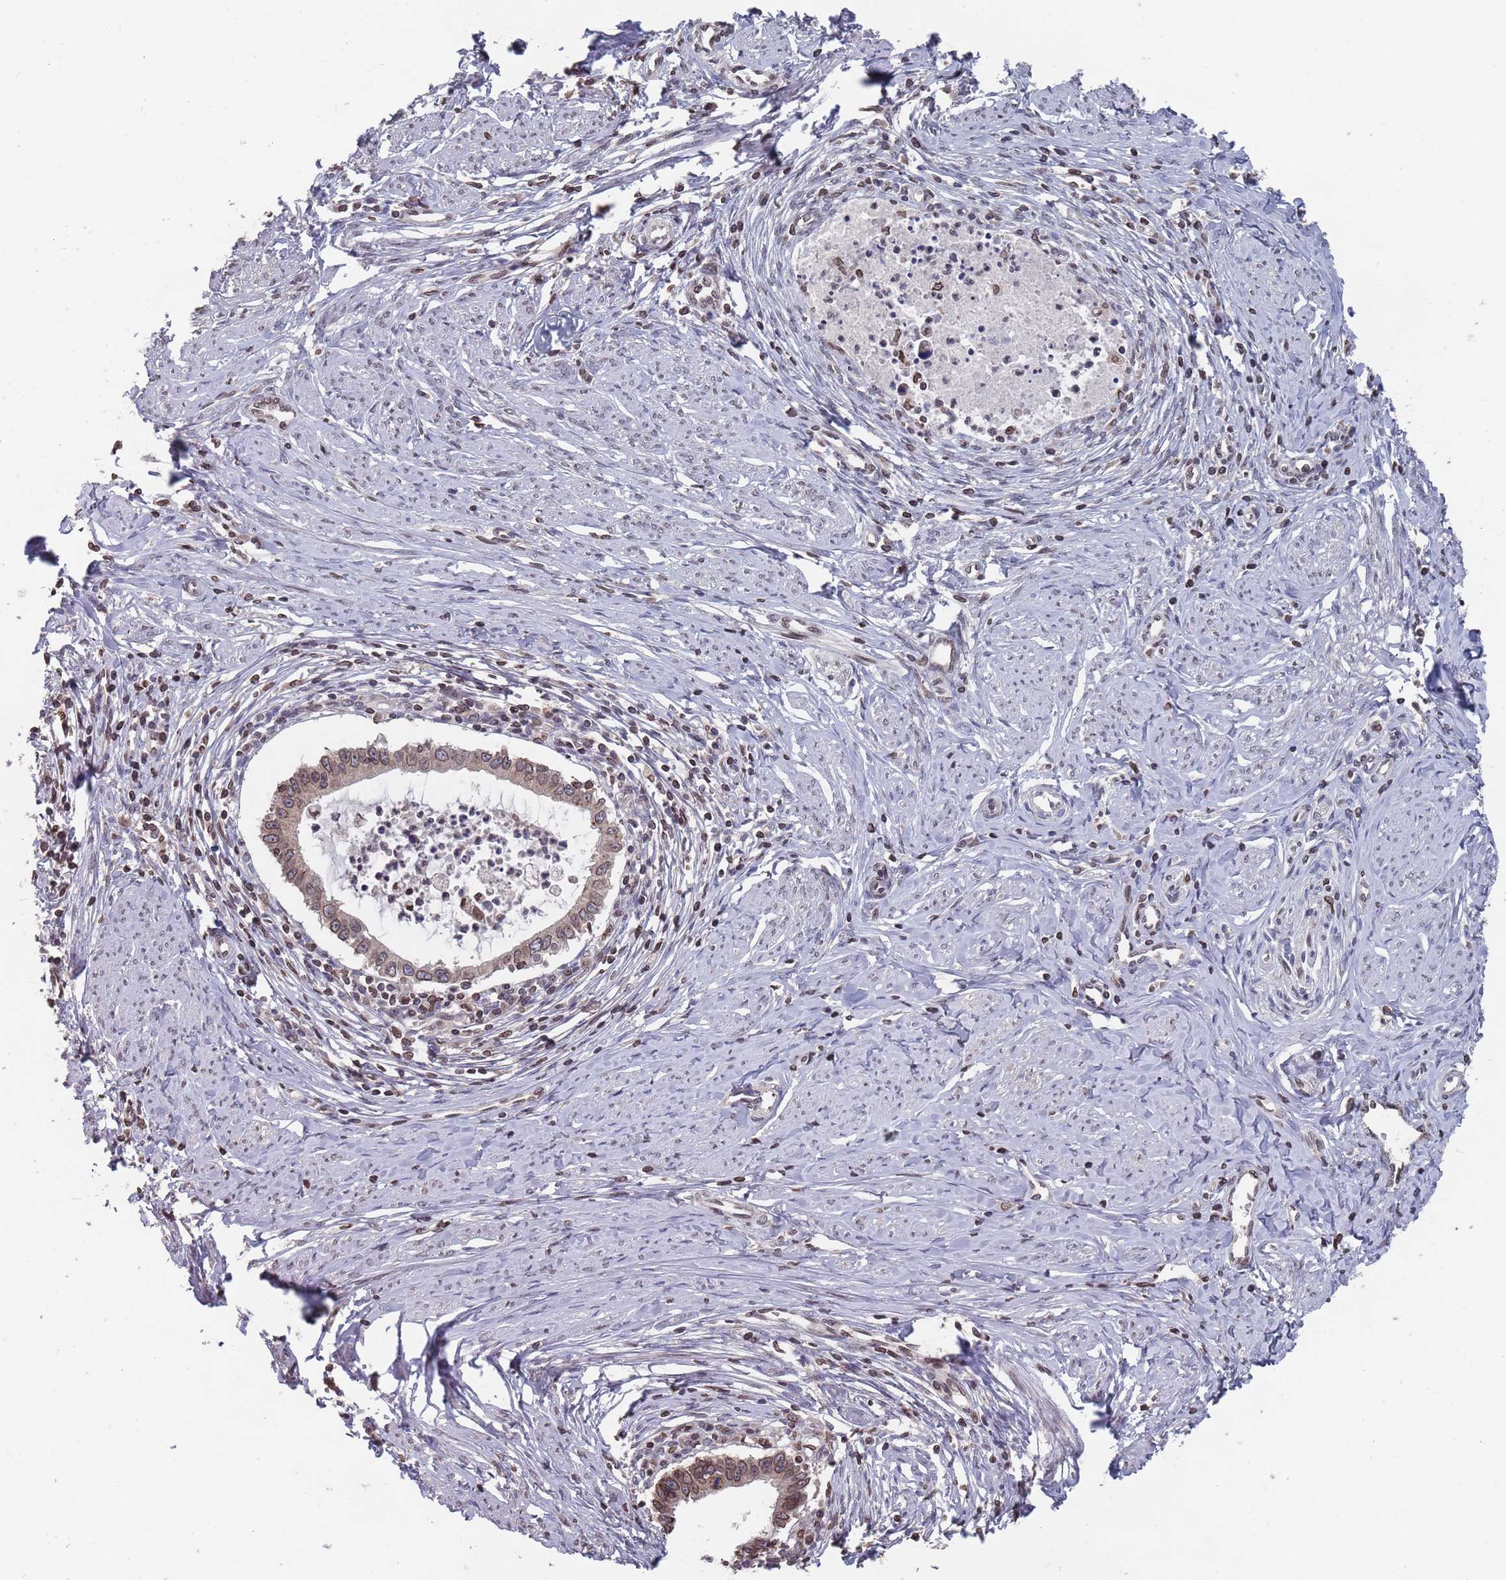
{"staining": {"intensity": "moderate", "quantity": ">75%", "location": "cytoplasmic/membranous,nuclear"}, "tissue": "cervical cancer", "cell_type": "Tumor cells", "image_type": "cancer", "snomed": [{"axis": "morphology", "description": "Adenocarcinoma, NOS"}, {"axis": "topography", "description": "Cervix"}], "caption": "Cervical cancer stained for a protein (brown) exhibits moderate cytoplasmic/membranous and nuclear positive expression in approximately >75% of tumor cells.", "gene": "SDHAF3", "patient": {"sex": "female", "age": 36}}